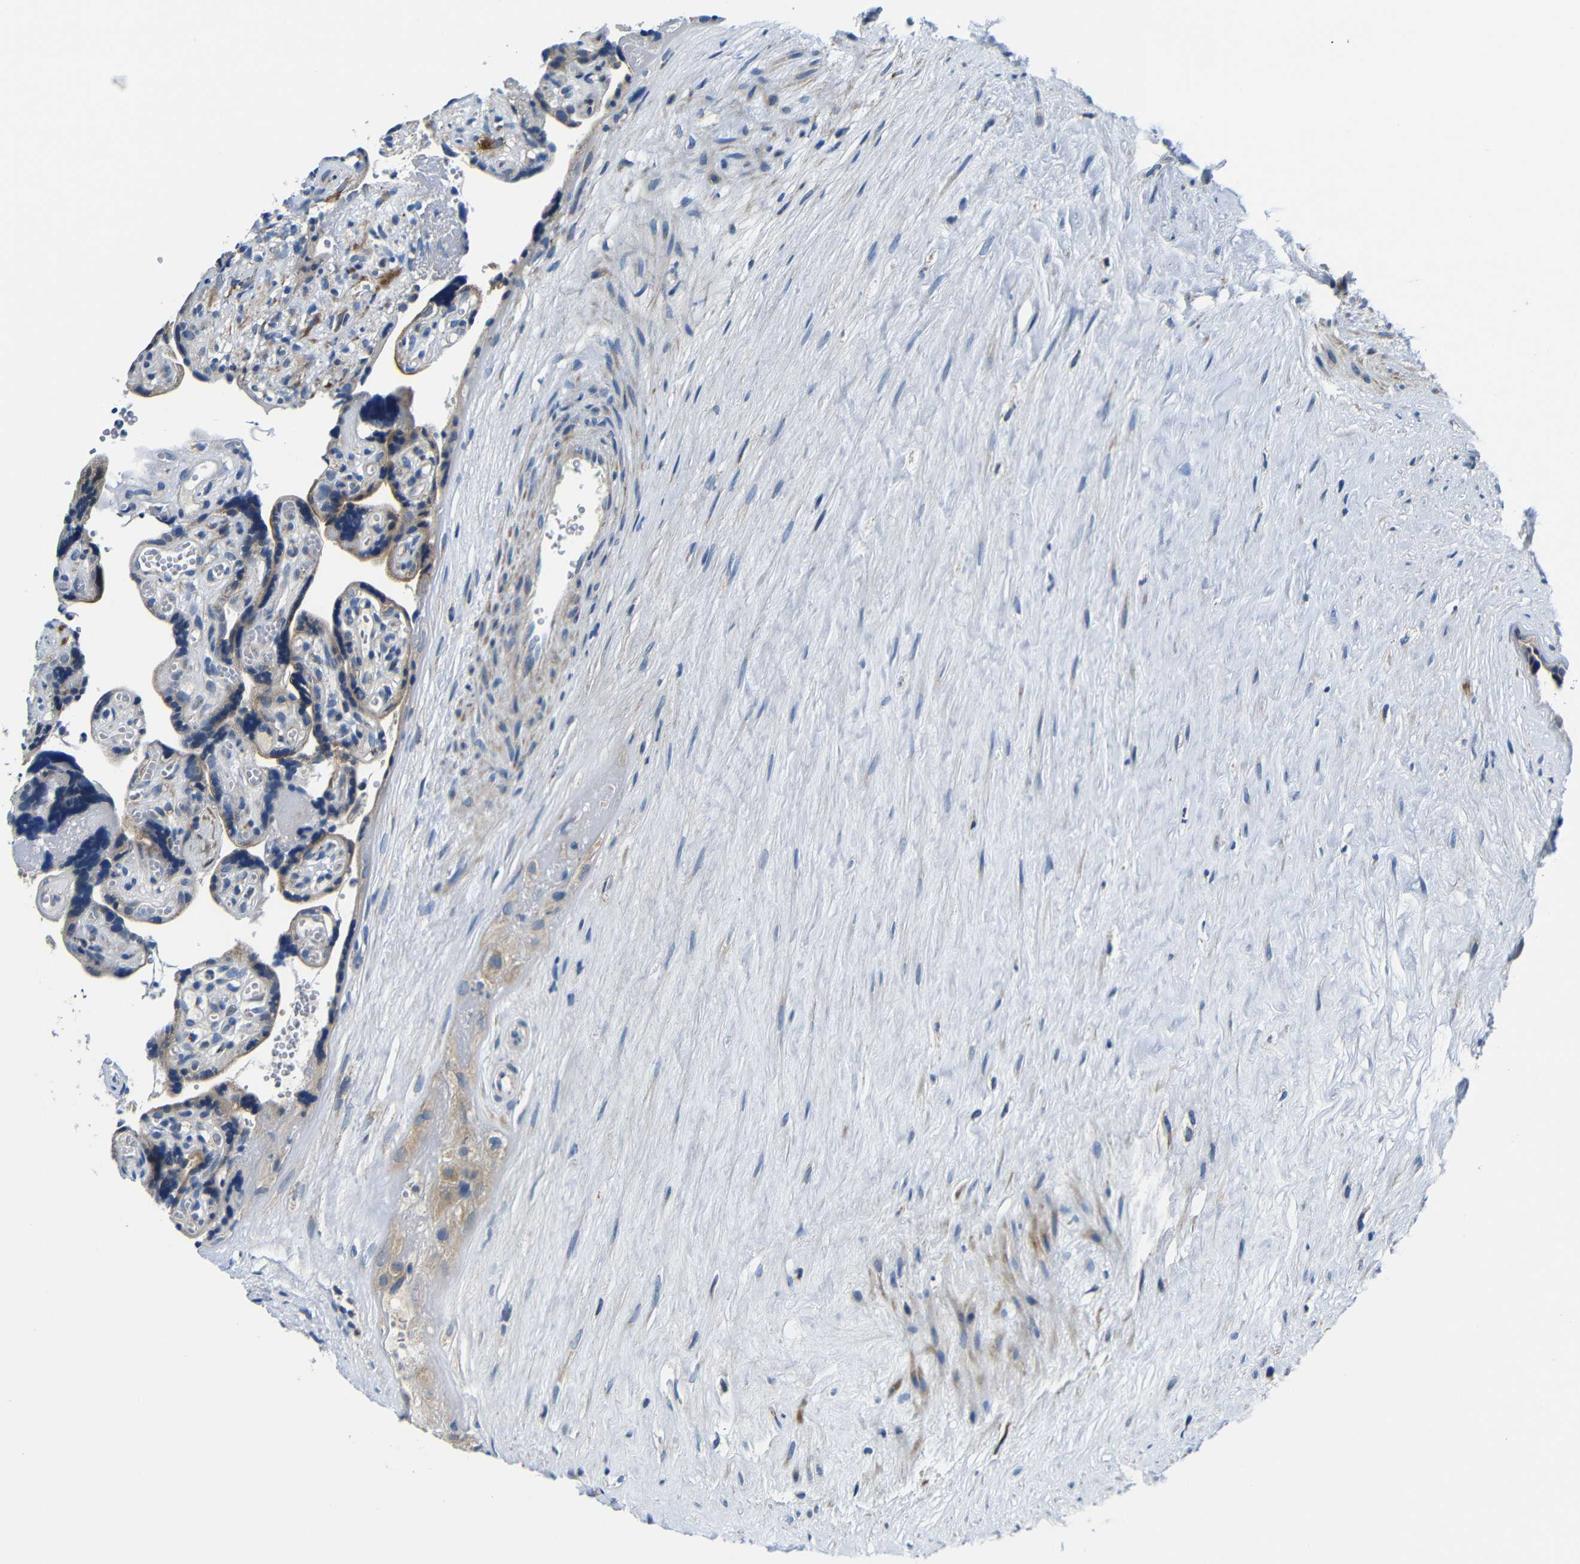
{"staining": {"intensity": "weak", "quantity": ">75%", "location": "cytoplasmic/membranous"}, "tissue": "placenta", "cell_type": "Decidual cells", "image_type": "normal", "snomed": [{"axis": "morphology", "description": "Normal tissue, NOS"}, {"axis": "topography", "description": "Placenta"}], "caption": "Decidual cells show low levels of weak cytoplasmic/membranous staining in approximately >75% of cells in benign human placenta. (DAB IHC with brightfield microscopy, high magnification).", "gene": "FKBP14", "patient": {"sex": "female", "age": 30}}